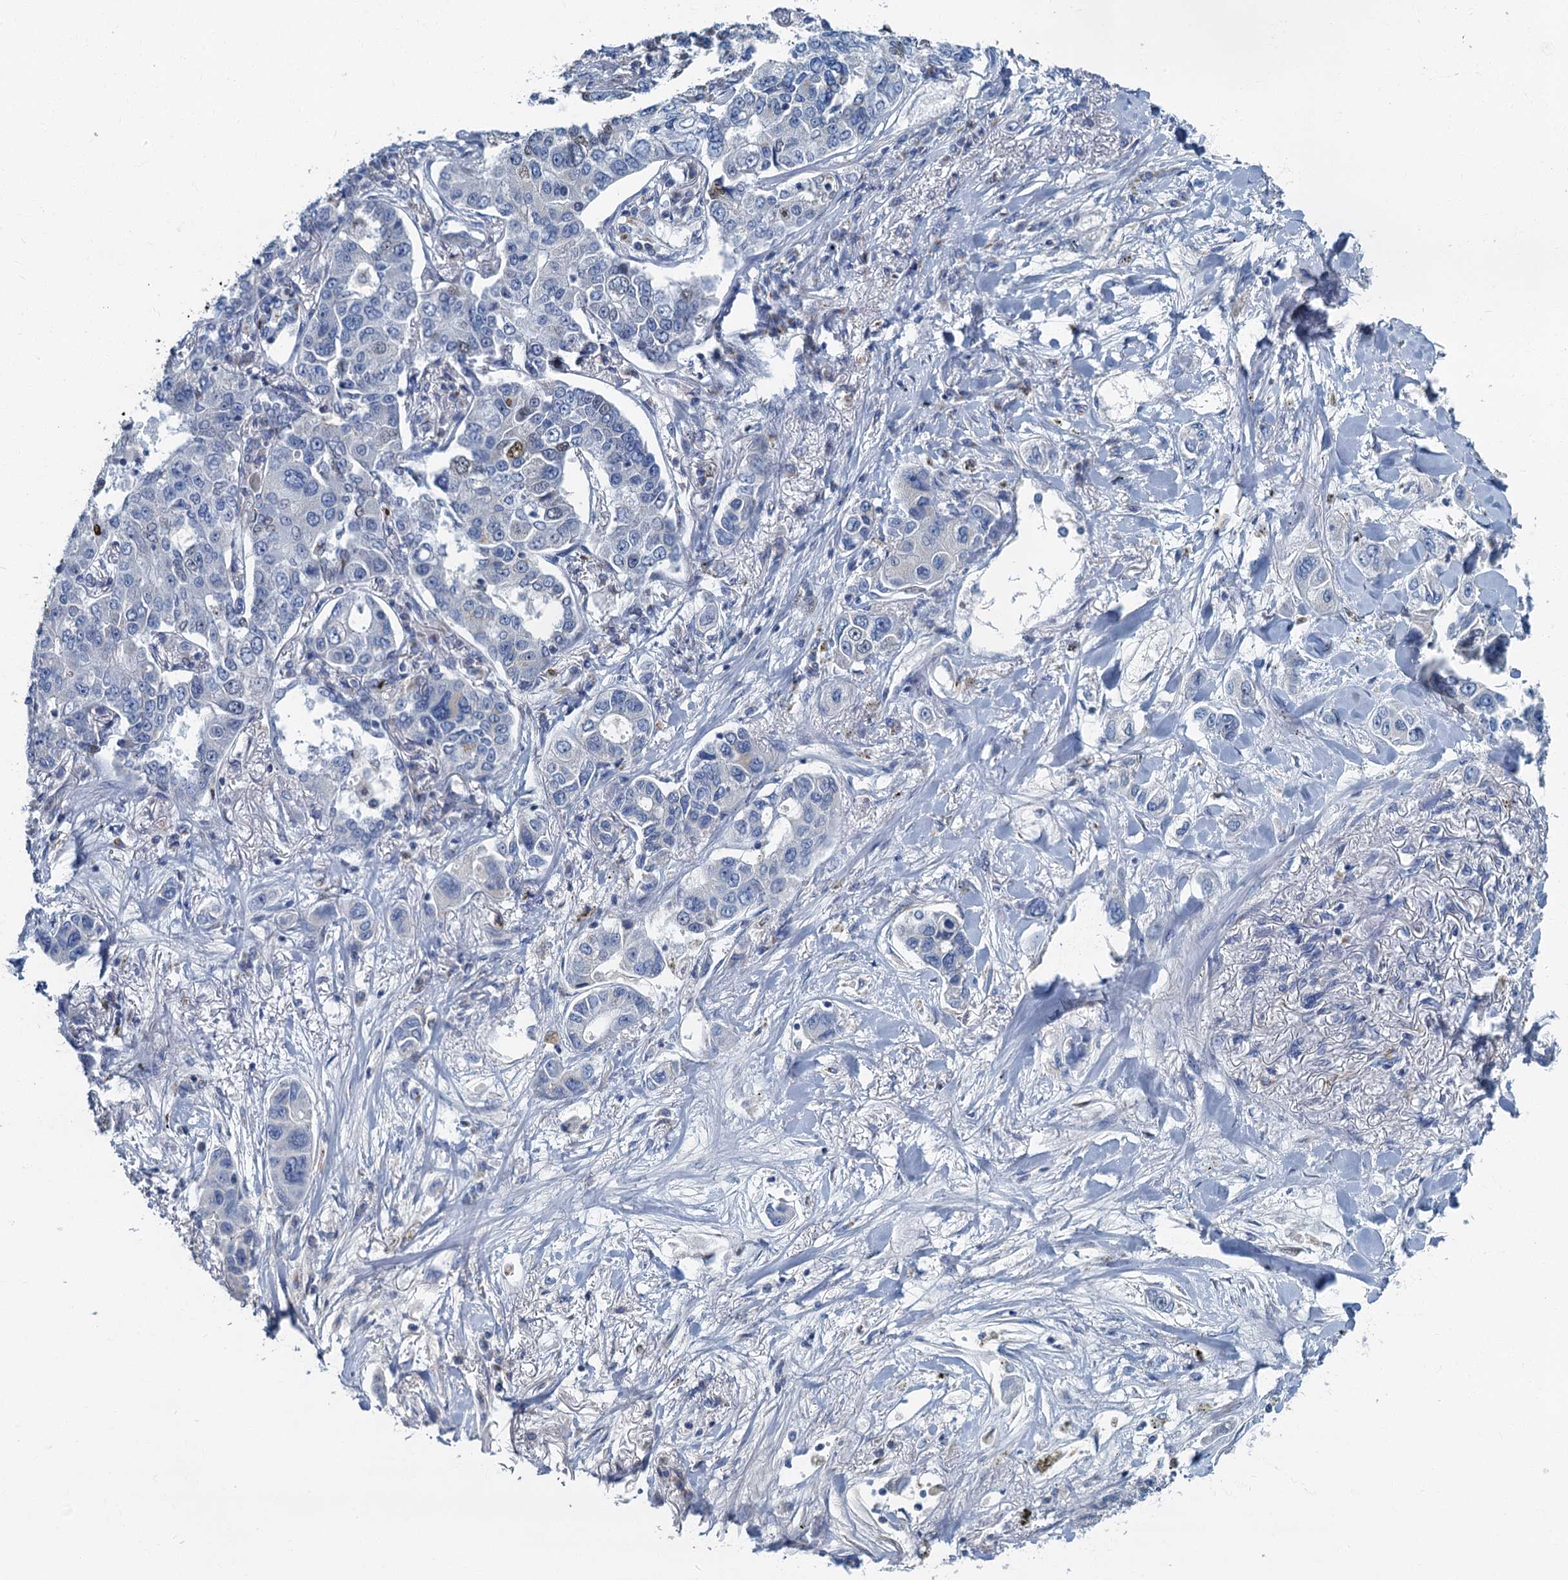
{"staining": {"intensity": "moderate", "quantity": "<25%", "location": "nuclear"}, "tissue": "lung cancer", "cell_type": "Tumor cells", "image_type": "cancer", "snomed": [{"axis": "morphology", "description": "Adenocarcinoma, NOS"}, {"axis": "topography", "description": "Lung"}], "caption": "Immunohistochemistry photomicrograph of lung cancer (adenocarcinoma) stained for a protein (brown), which reveals low levels of moderate nuclear staining in about <25% of tumor cells.", "gene": "LYPD3", "patient": {"sex": "male", "age": 49}}